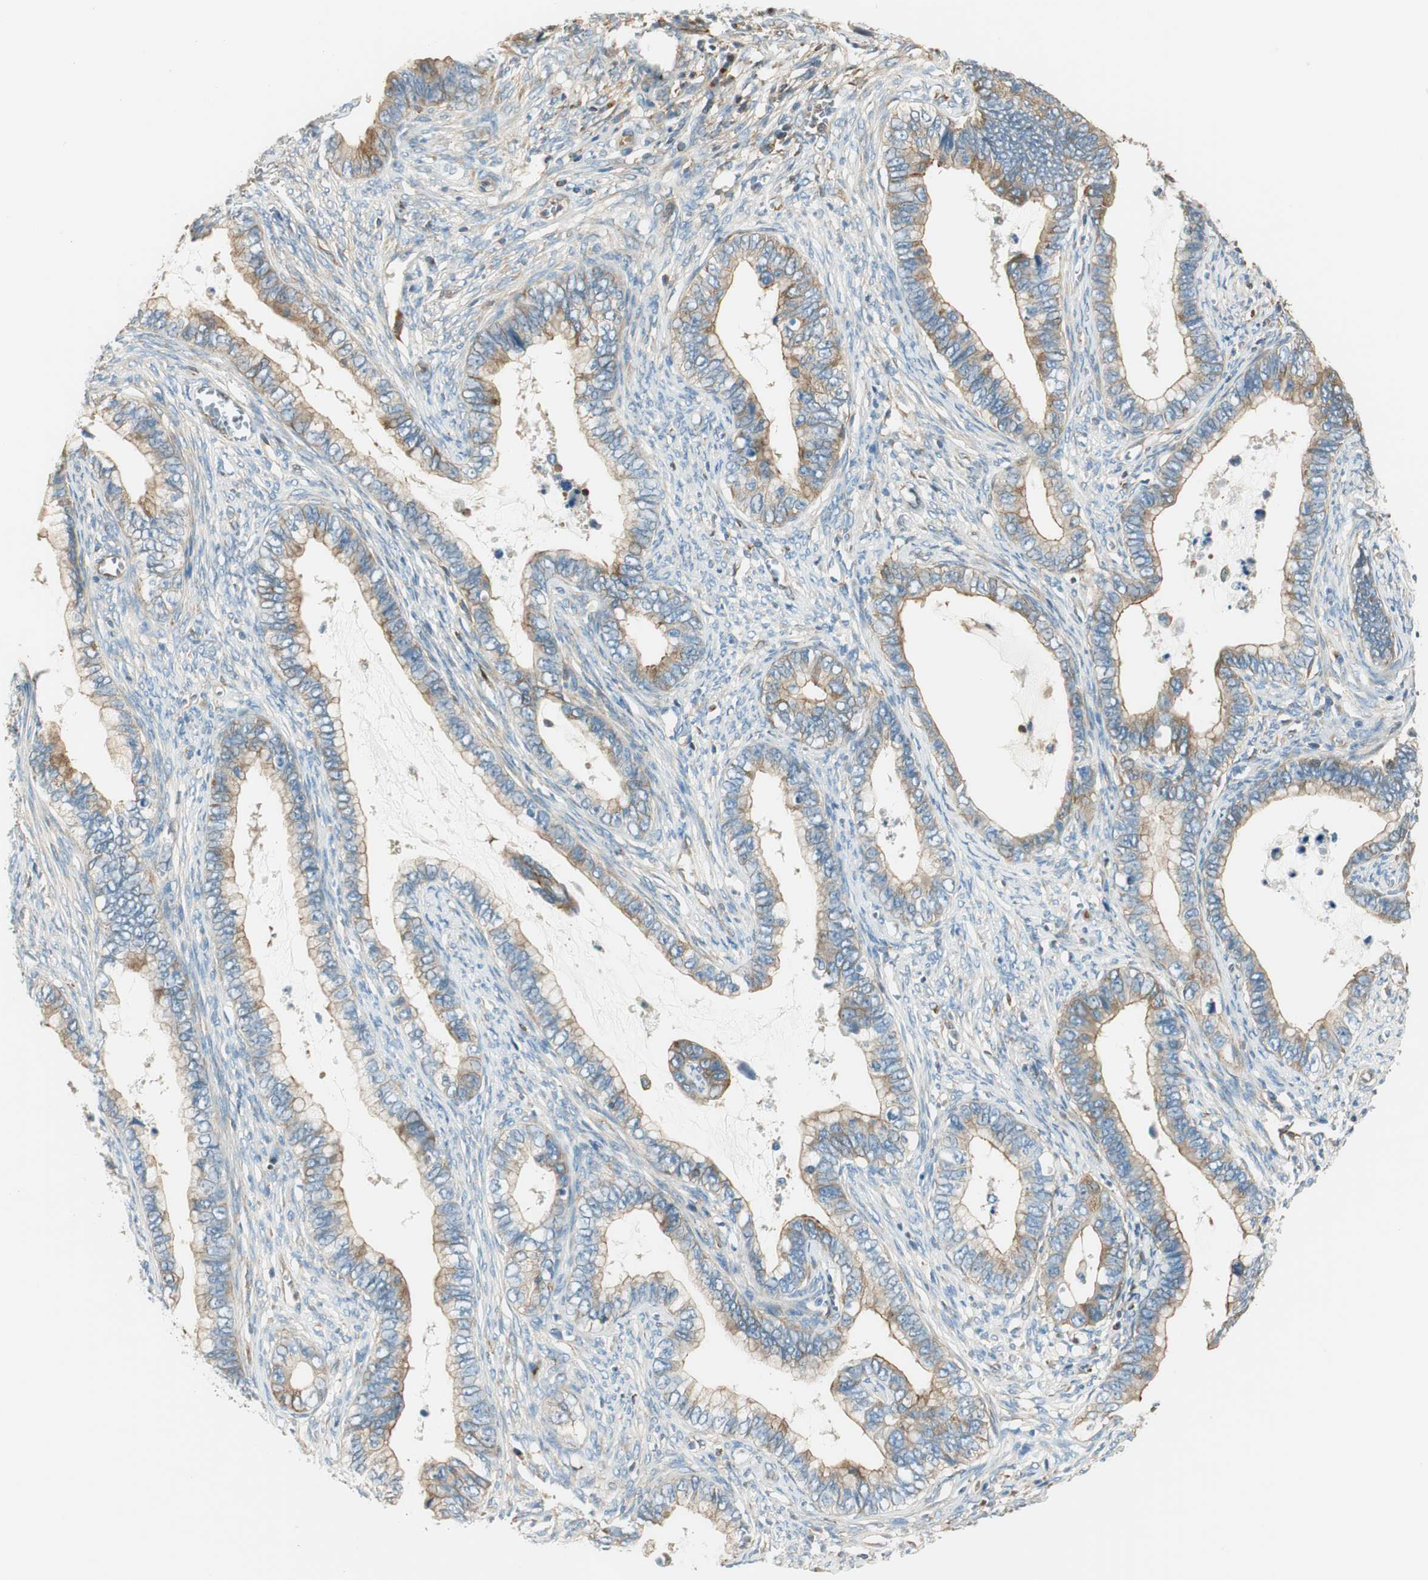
{"staining": {"intensity": "moderate", "quantity": ">75%", "location": "cytoplasmic/membranous"}, "tissue": "cervical cancer", "cell_type": "Tumor cells", "image_type": "cancer", "snomed": [{"axis": "morphology", "description": "Adenocarcinoma, NOS"}, {"axis": "topography", "description": "Cervix"}], "caption": "The micrograph demonstrates a brown stain indicating the presence of a protein in the cytoplasmic/membranous of tumor cells in cervical cancer (adenocarcinoma).", "gene": "PI4K2B", "patient": {"sex": "female", "age": 44}}